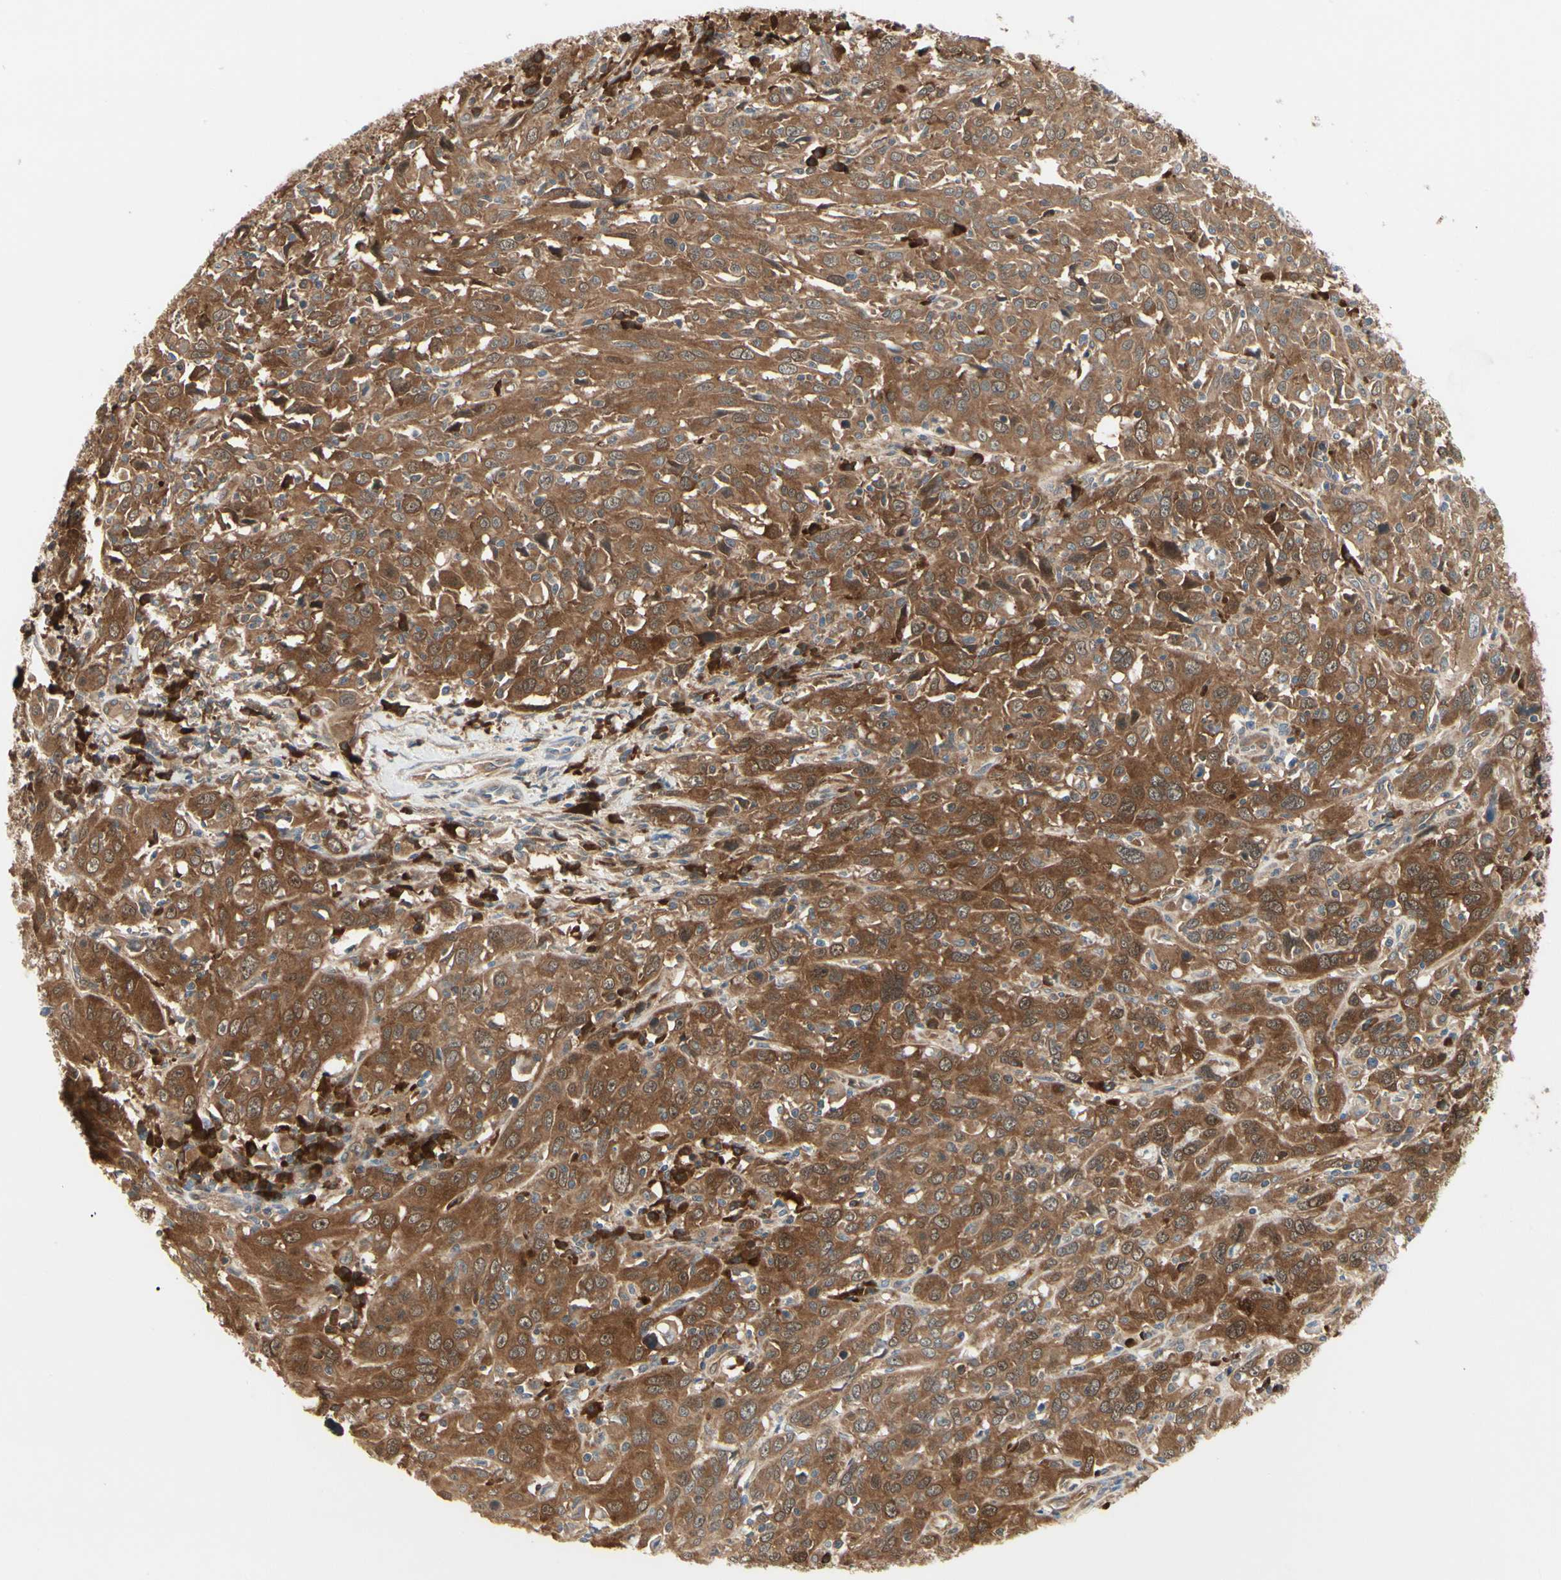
{"staining": {"intensity": "strong", "quantity": ">75%", "location": "cytoplasmic/membranous"}, "tissue": "cervical cancer", "cell_type": "Tumor cells", "image_type": "cancer", "snomed": [{"axis": "morphology", "description": "Squamous cell carcinoma, NOS"}, {"axis": "topography", "description": "Cervix"}], "caption": "A micrograph showing strong cytoplasmic/membranous staining in approximately >75% of tumor cells in cervical cancer (squamous cell carcinoma), as visualized by brown immunohistochemical staining.", "gene": "NME1-NME2", "patient": {"sex": "female", "age": 46}}